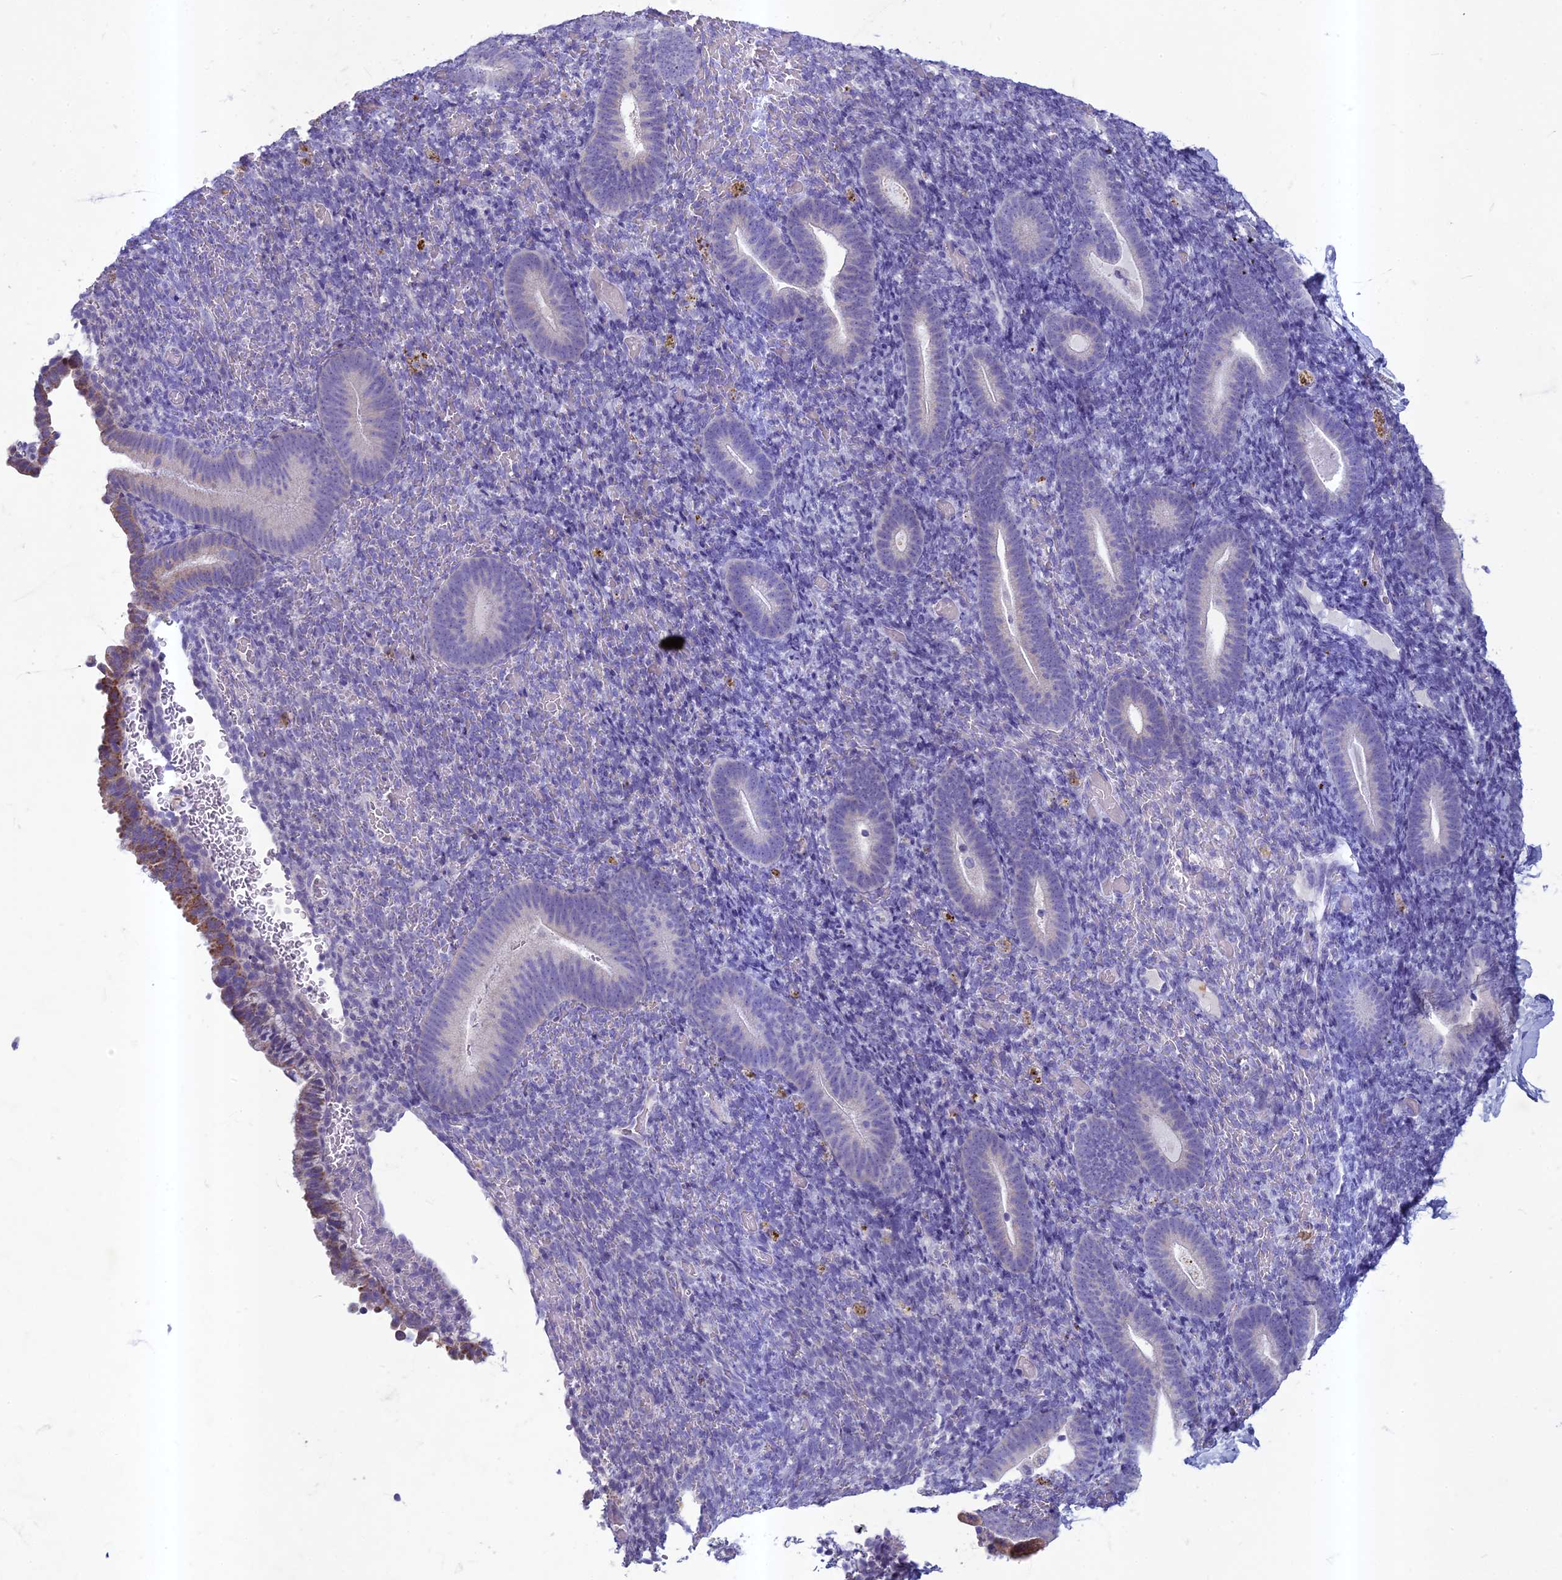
{"staining": {"intensity": "negative", "quantity": "none", "location": "none"}, "tissue": "endometrium", "cell_type": "Cells in endometrial stroma", "image_type": "normal", "snomed": [{"axis": "morphology", "description": "Normal tissue, NOS"}, {"axis": "topography", "description": "Endometrium"}], "caption": "Unremarkable endometrium was stained to show a protein in brown. There is no significant expression in cells in endometrial stroma. The staining is performed using DAB (3,3'-diaminobenzidine) brown chromogen with nuclei counter-stained in using hematoxylin.", "gene": "HIGD1A", "patient": {"sex": "female", "age": 51}}